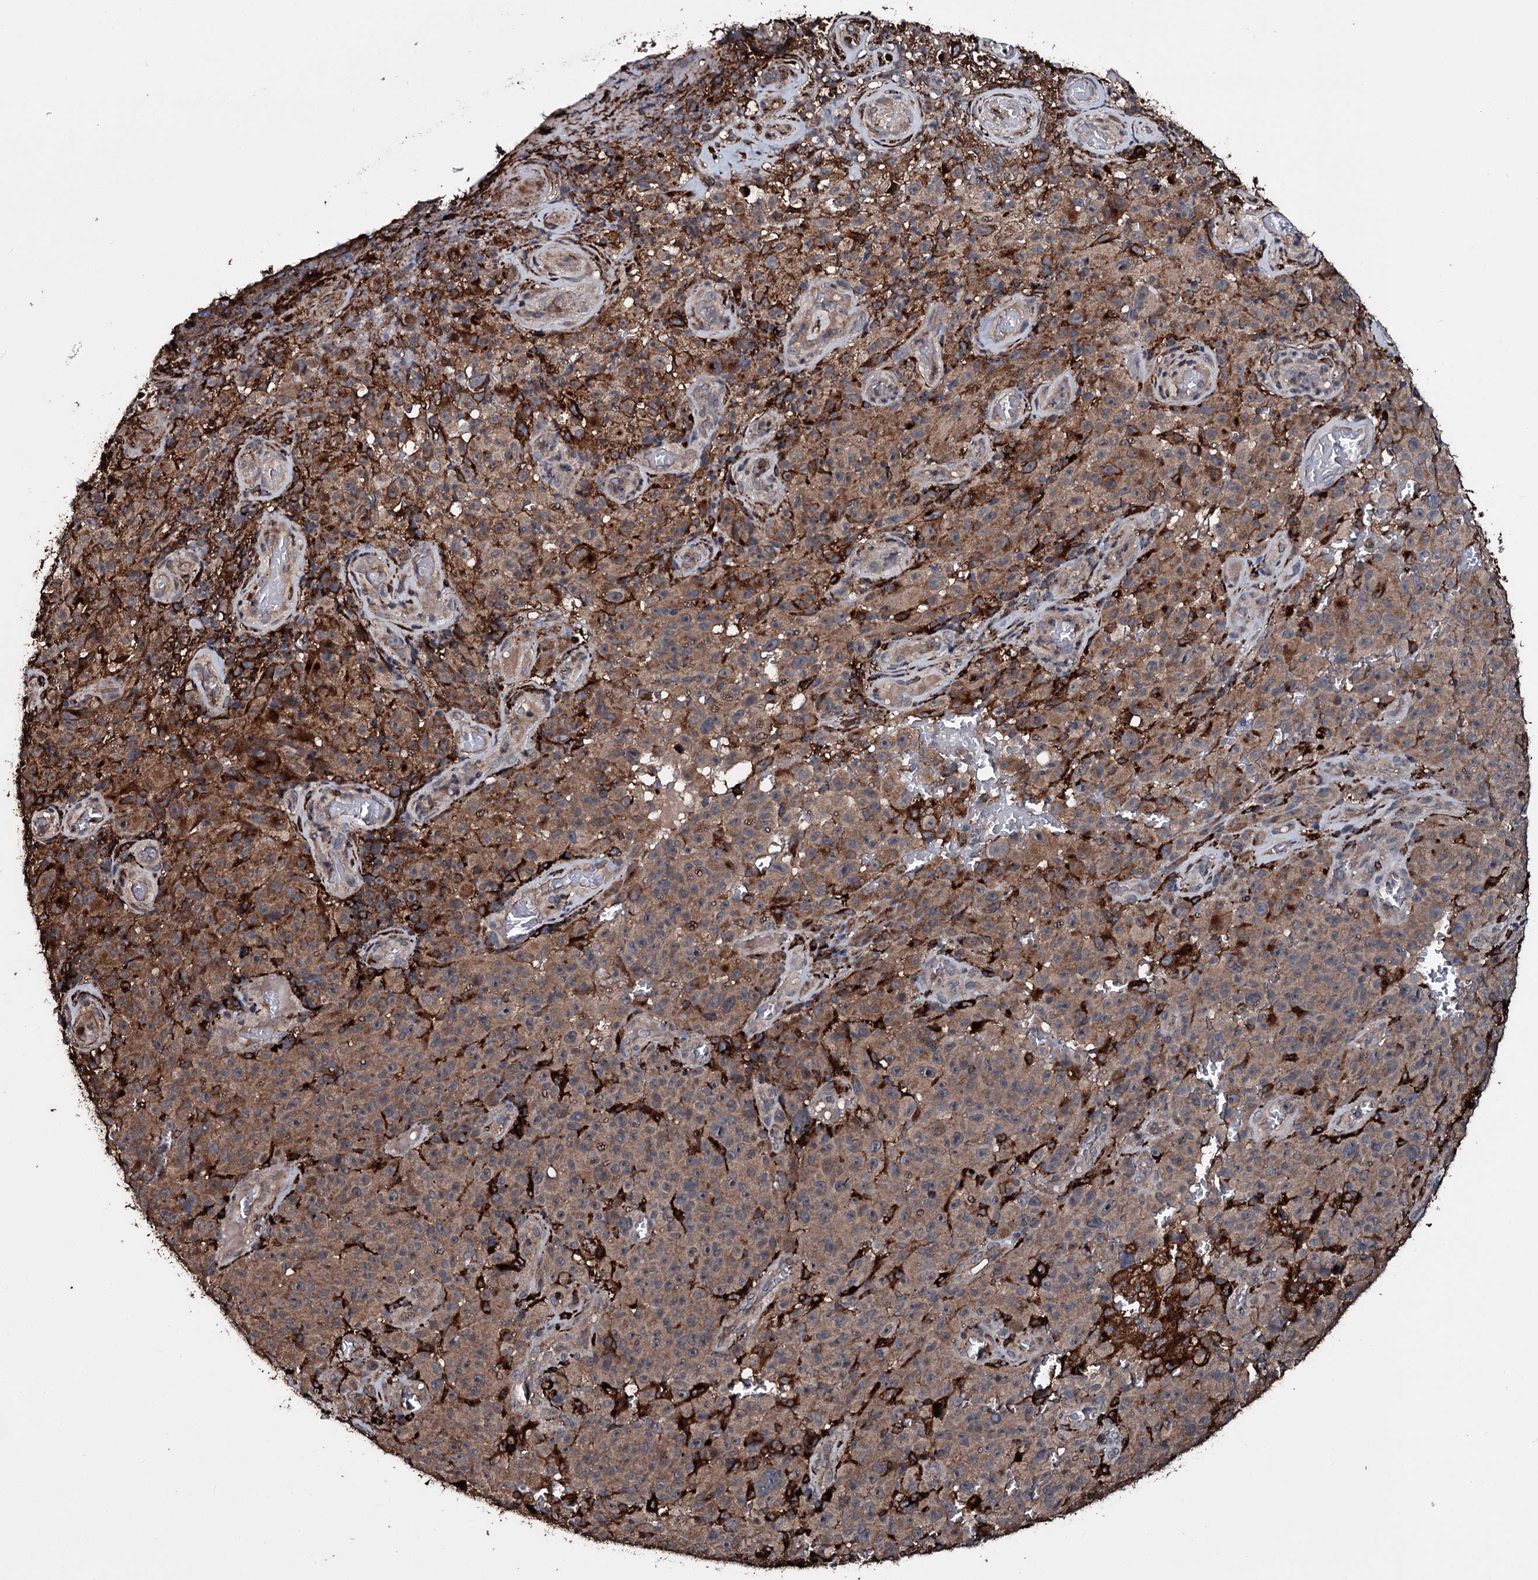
{"staining": {"intensity": "weak", "quantity": "25%-75%", "location": "cytoplasmic/membranous"}, "tissue": "melanoma", "cell_type": "Tumor cells", "image_type": "cancer", "snomed": [{"axis": "morphology", "description": "Malignant melanoma, NOS"}, {"axis": "topography", "description": "Skin"}], "caption": "The histopathology image shows immunohistochemical staining of melanoma. There is weak cytoplasmic/membranous staining is seen in about 25%-75% of tumor cells.", "gene": "TPGS2", "patient": {"sex": "female", "age": 82}}